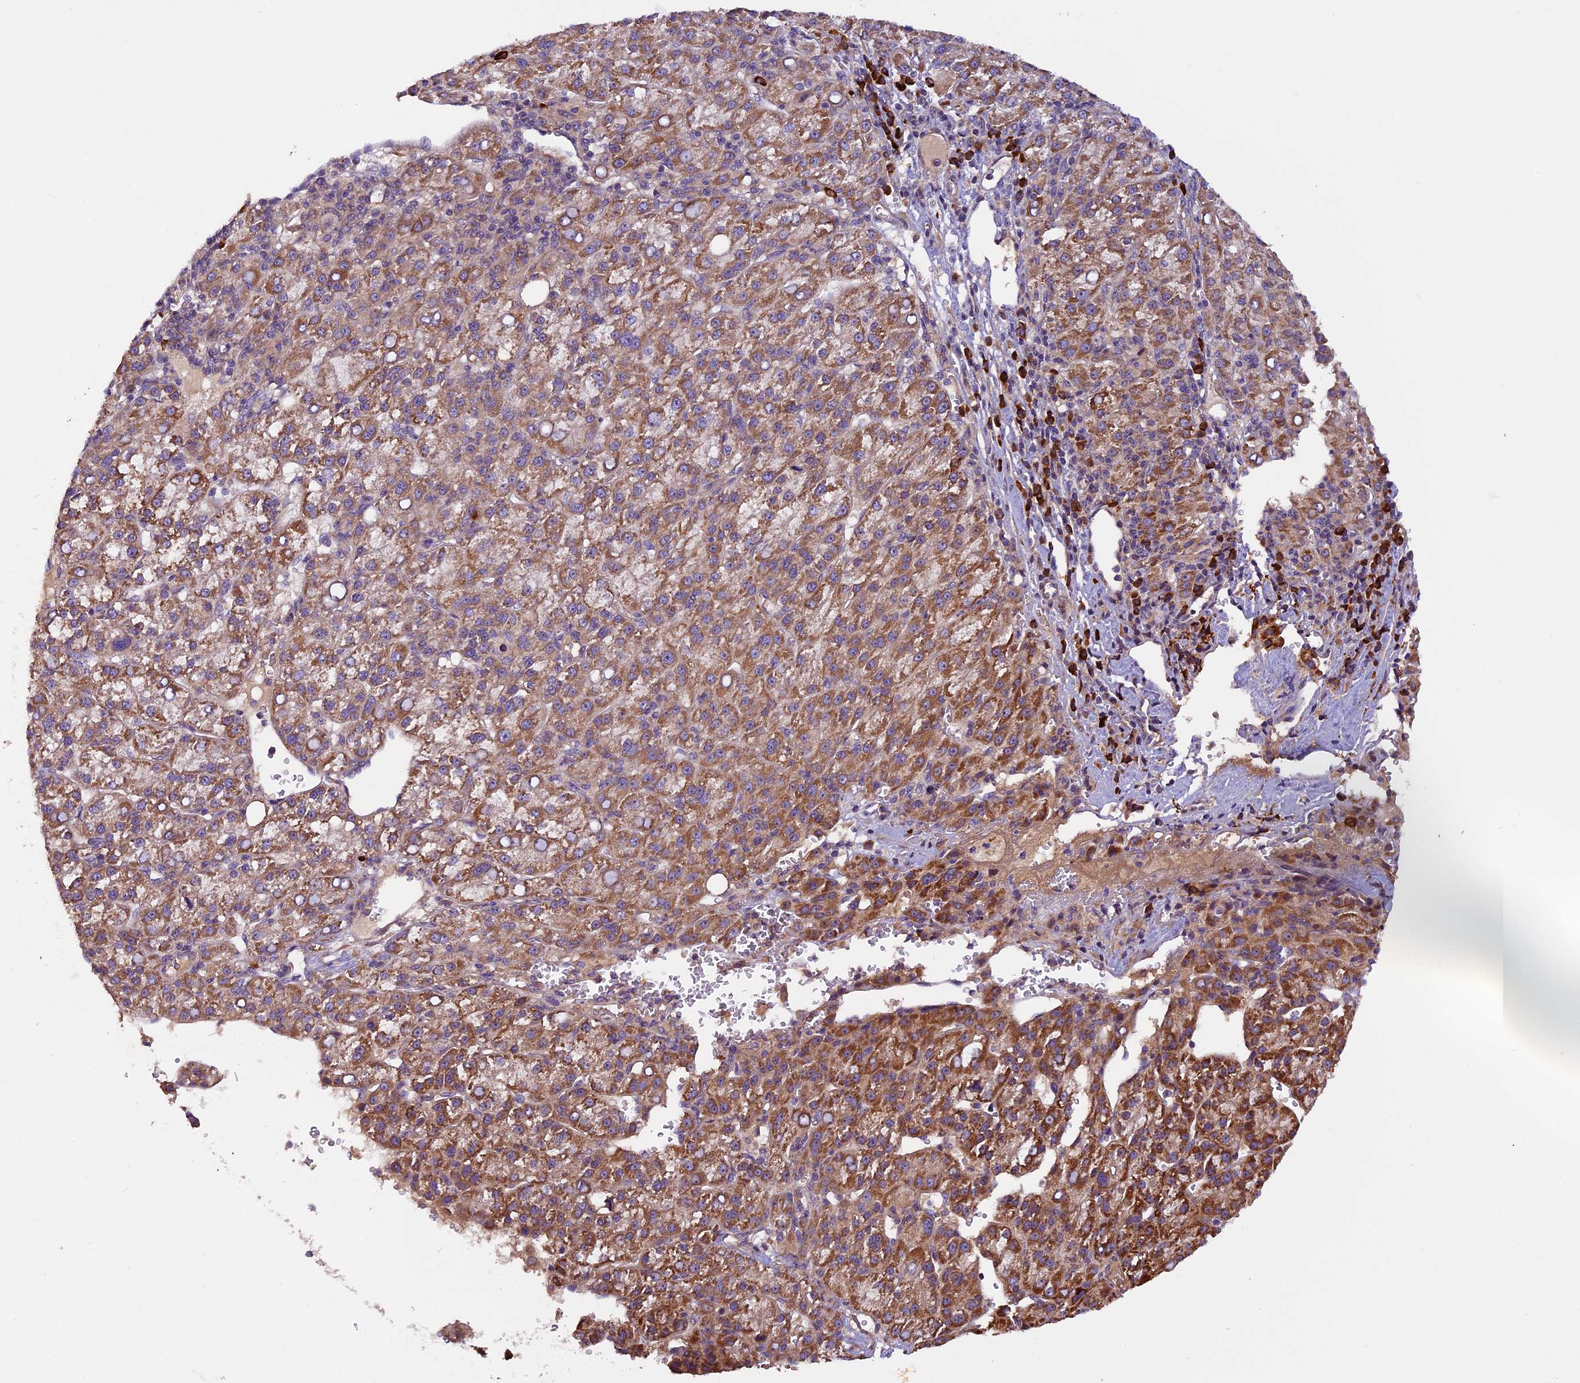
{"staining": {"intensity": "moderate", "quantity": ">75%", "location": "cytoplasmic/membranous"}, "tissue": "liver cancer", "cell_type": "Tumor cells", "image_type": "cancer", "snomed": [{"axis": "morphology", "description": "Carcinoma, Hepatocellular, NOS"}, {"axis": "topography", "description": "Liver"}], "caption": "Hepatocellular carcinoma (liver) was stained to show a protein in brown. There is medium levels of moderate cytoplasmic/membranous staining in approximately >75% of tumor cells.", "gene": "FRY", "patient": {"sex": "female", "age": 58}}